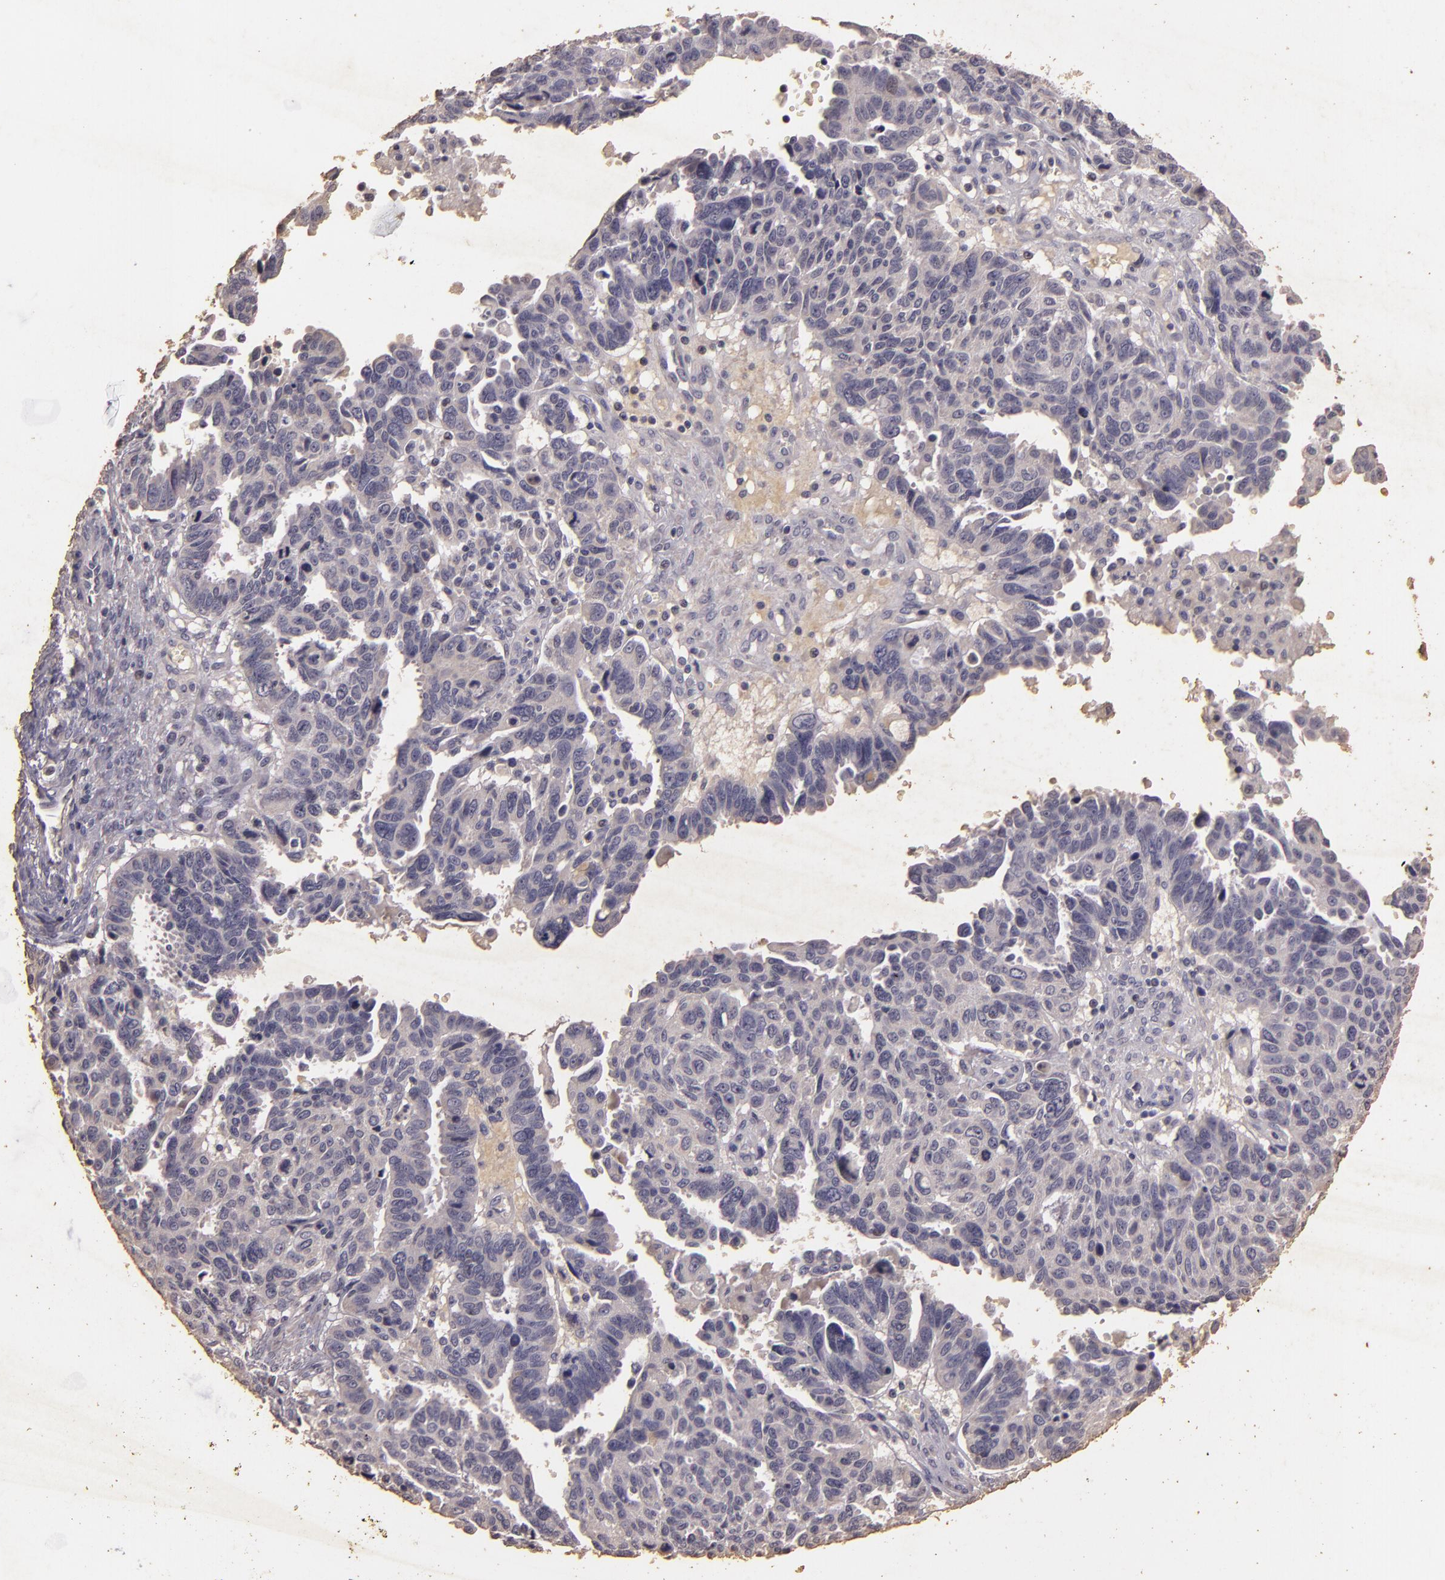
{"staining": {"intensity": "negative", "quantity": "none", "location": "none"}, "tissue": "ovarian cancer", "cell_type": "Tumor cells", "image_type": "cancer", "snomed": [{"axis": "morphology", "description": "Carcinoma, endometroid"}, {"axis": "morphology", "description": "Cystadenocarcinoma, serous, NOS"}, {"axis": "topography", "description": "Ovary"}], "caption": "This image is of serous cystadenocarcinoma (ovarian) stained with immunohistochemistry (IHC) to label a protein in brown with the nuclei are counter-stained blue. There is no expression in tumor cells.", "gene": "BCL2L13", "patient": {"sex": "female", "age": 45}}